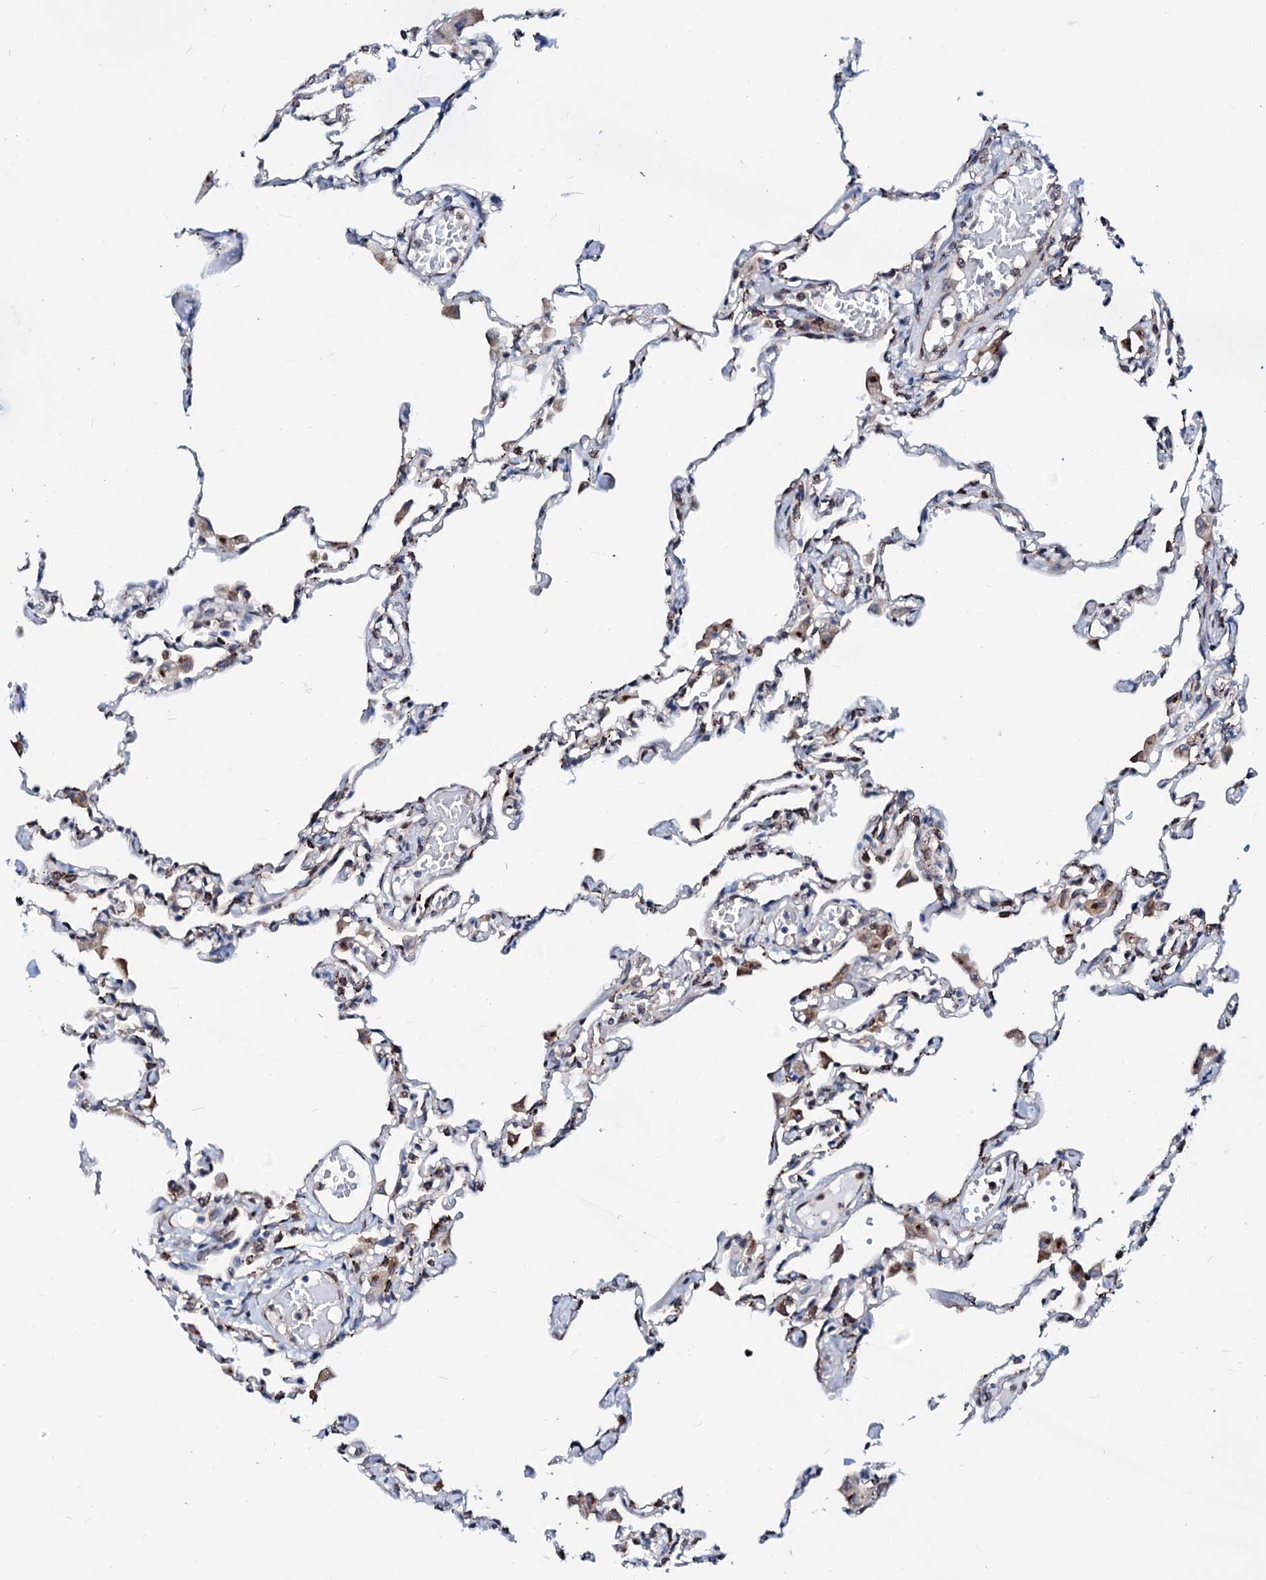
{"staining": {"intensity": "moderate", "quantity": "<25%", "location": "cytoplasmic/membranous"}, "tissue": "lung", "cell_type": "Alveolar cells", "image_type": "normal", "snomed": [{"axis": "morphology", "description": "Normal tissue, NOS"}, {"axis": "topography", "description": "Bronchus"}, {"axis": "topography", "description": "Lung"}], "caption": "The histopathology image demonstrates staining of unremarkable lung, revealing moderate cytoplasmic/membranous protein expression (brown color) within alveolar cells.", "gene": "TMCO3", "patient": {"sex": "female", "age": 49}}